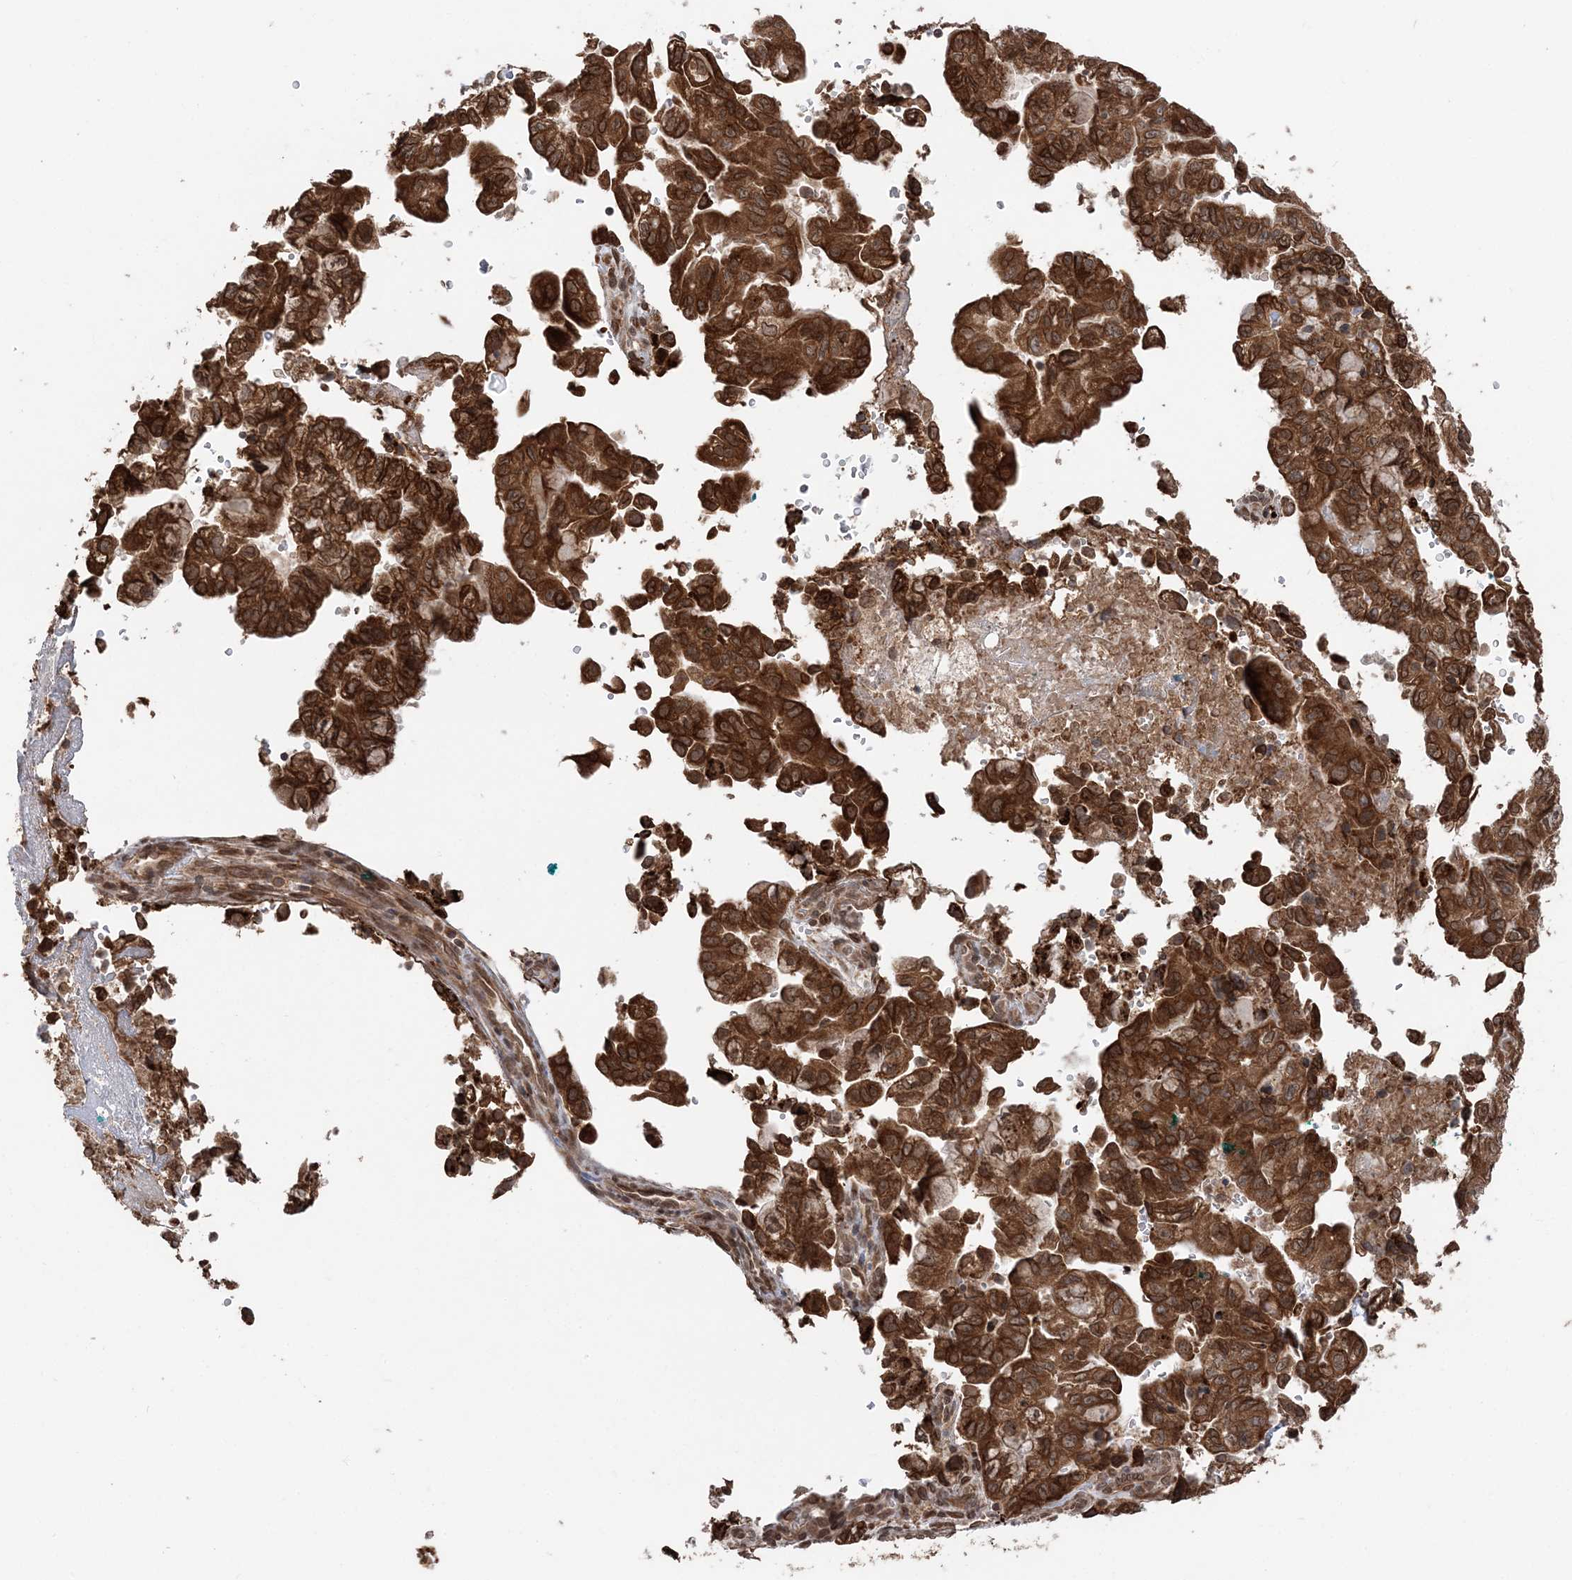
{"staining": {"intensity": "strong", "quantity": ">75%", "location": "cytoplasmic/membranous"}, "tissue": "pancreatic cancer", "cell_type": "Tumor cells", "image_type": "cancer", "snomed": [{"axis": "morphology", "description": "Adenocarcinoma, NOS"}, {"axis": "topography", "description": "Pancreas"}], "caption": "Immunohistochemistry micrograph of neoplastic tissue: pancreatic adenocarcinoma stained using immunohistochemistry (IHC) displays high levels of strong protein expression localized specifically in the cytoplasmic/membranous of tumor cells, appearing as a cytoplasmic/membranous brown color.", "gene": "TMED10", "patient": {"sex": "male", "age": 51}}